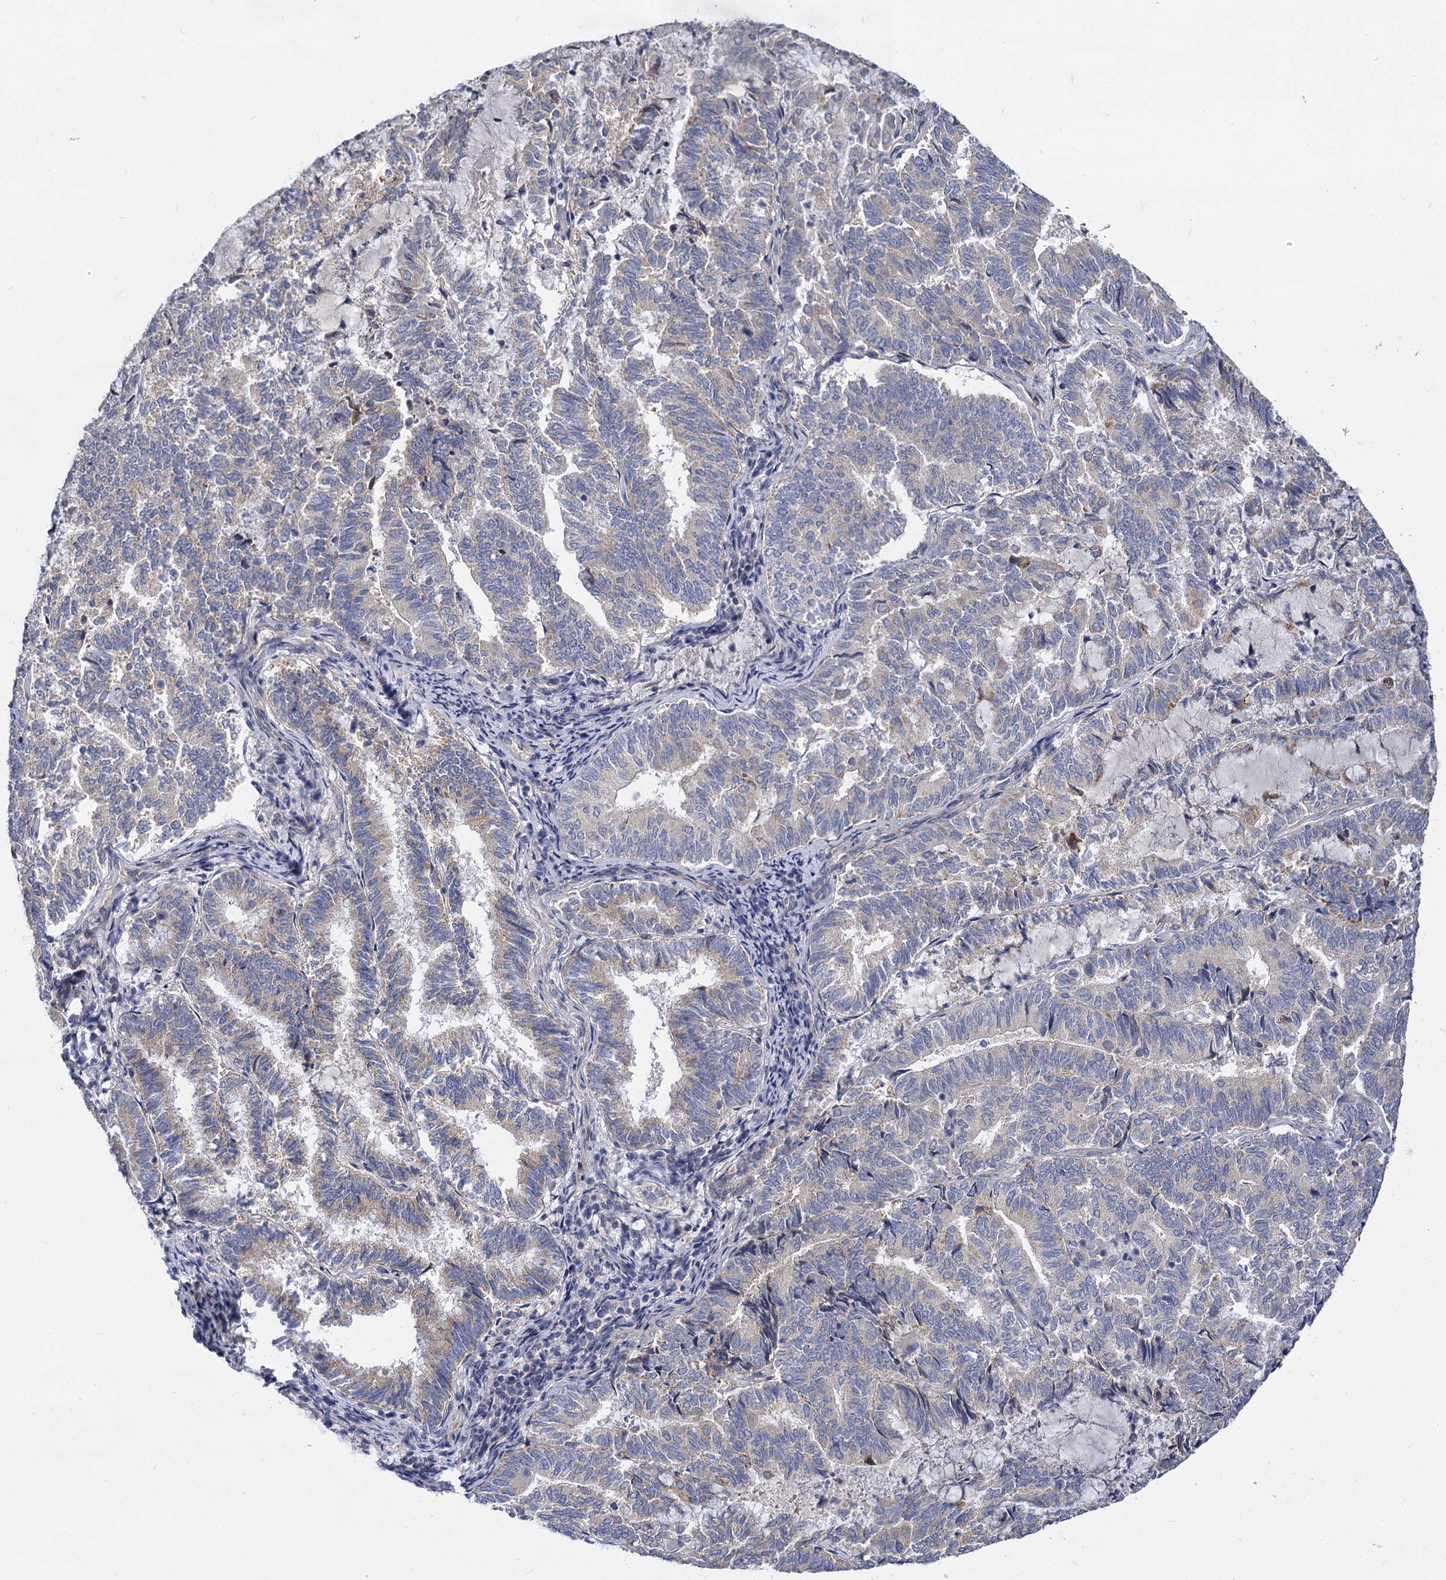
{"staining": {"intensity": "negative", "quantity": "none", "location": "none"}, "tissue": "endometrial cancer", "cell_type": "Tumor cells", "image_type": "cancer", "snomed": [{"axis": "morphology", "description": "Adenocarcinoma, NOS"}, {"axis": "topography", "description": "Endometrium"}], "caption": "Immunohistochemistry of endometrial adenocarcinoma shows no positivity in tumor cells.", "gene": "PANX2", "patient": {"sex": "female", "age": 80}}